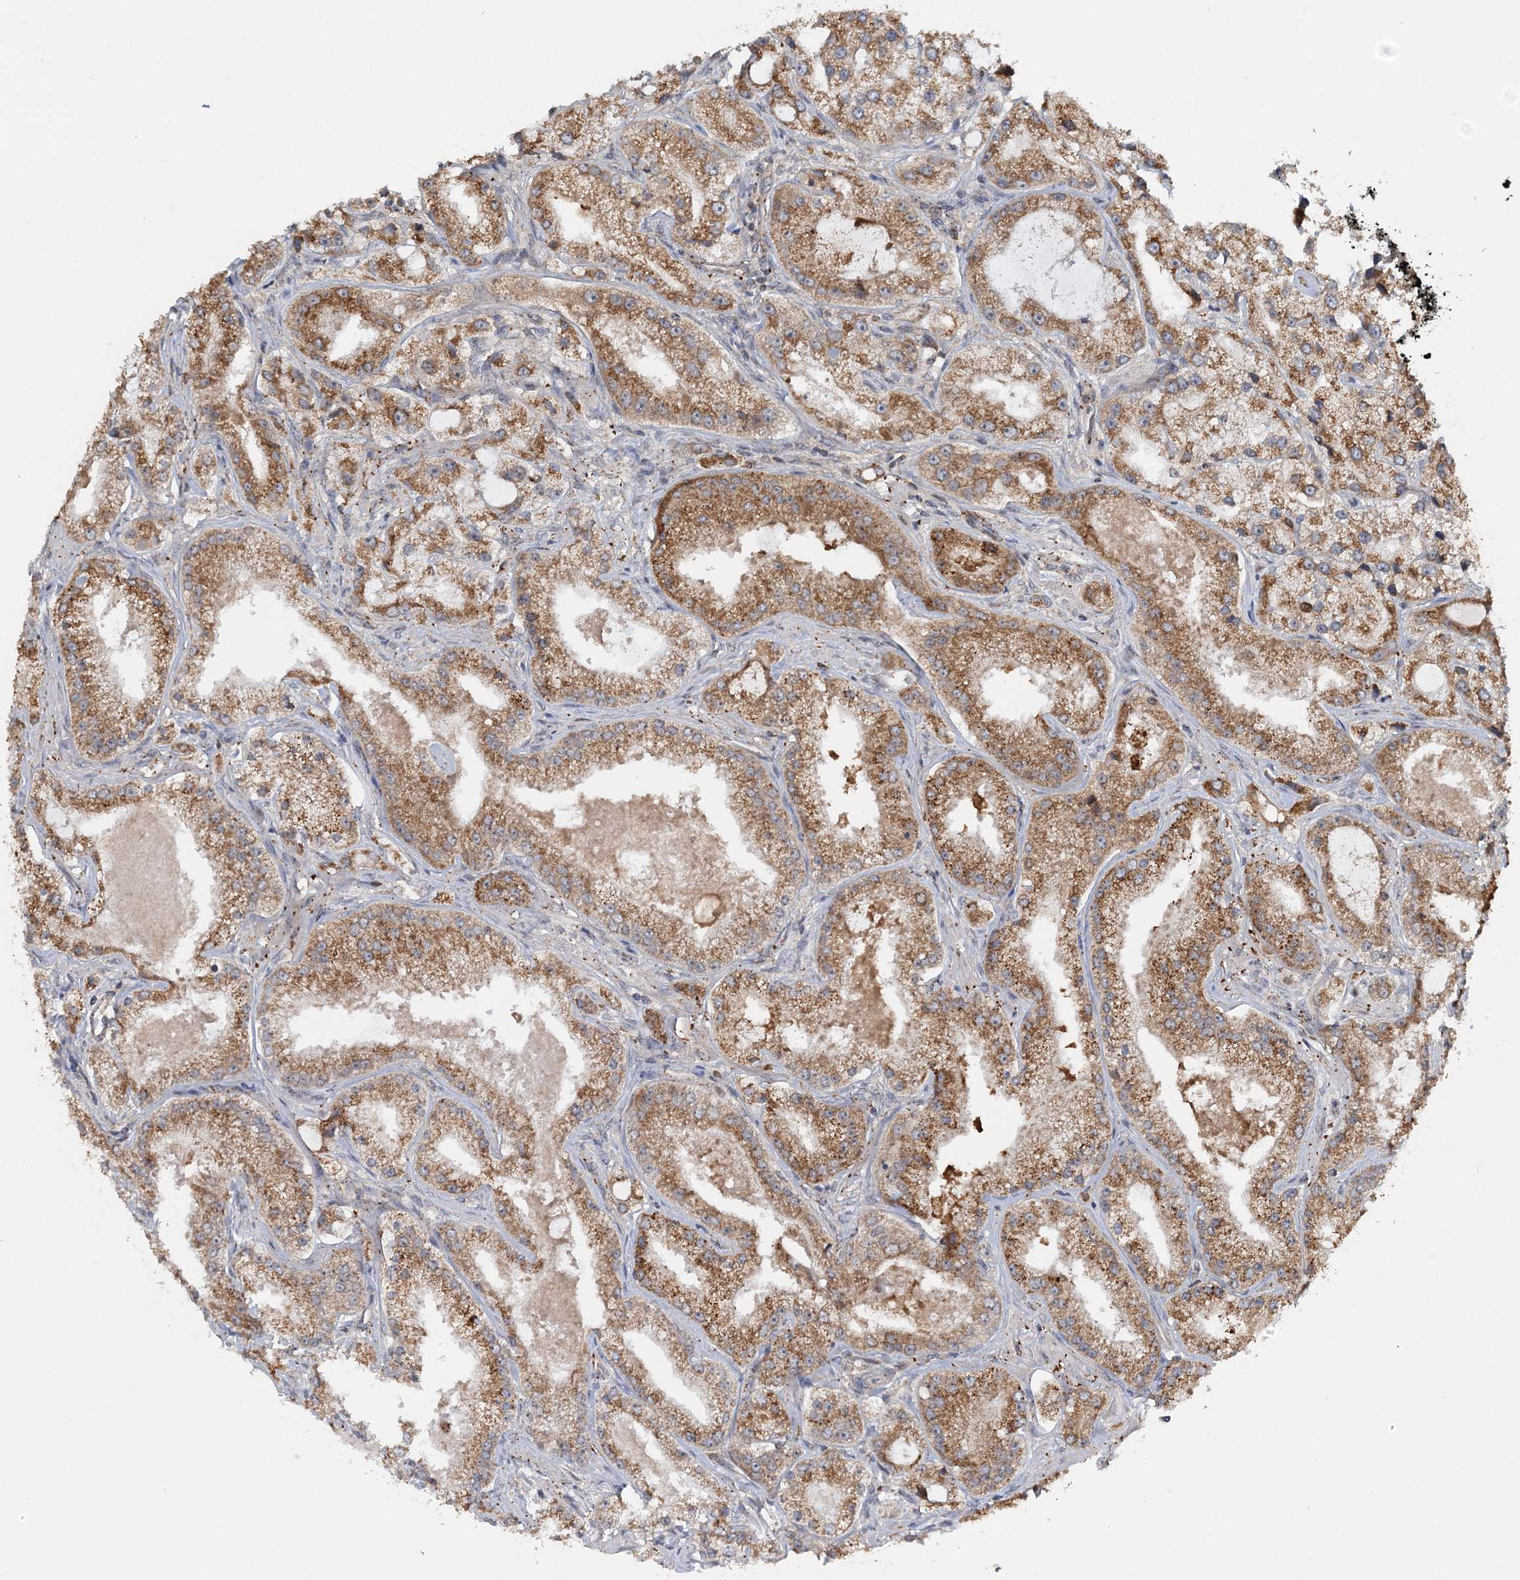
{"staining": {"intensity": "moderate", "quantity": ">75%", "location": "cytoplasmic/membranous"}, "tissue": "prostate cancer", "cell_type": "Tumor cells", "image_type": "cancer", "snomed": [{"axis": "morphology", "description": "Adenocarcinoma, Low grade"}, {"axis": "topography", "description": "Prostate"}], "caption": "Prostate cancer stained for a protein (brown) shows moderate cytoplasmic/membranous positive positivity in about >75% of tumor cells.", "gene": "KIF4A", "patient": {"sex": "male", "age": 69}}